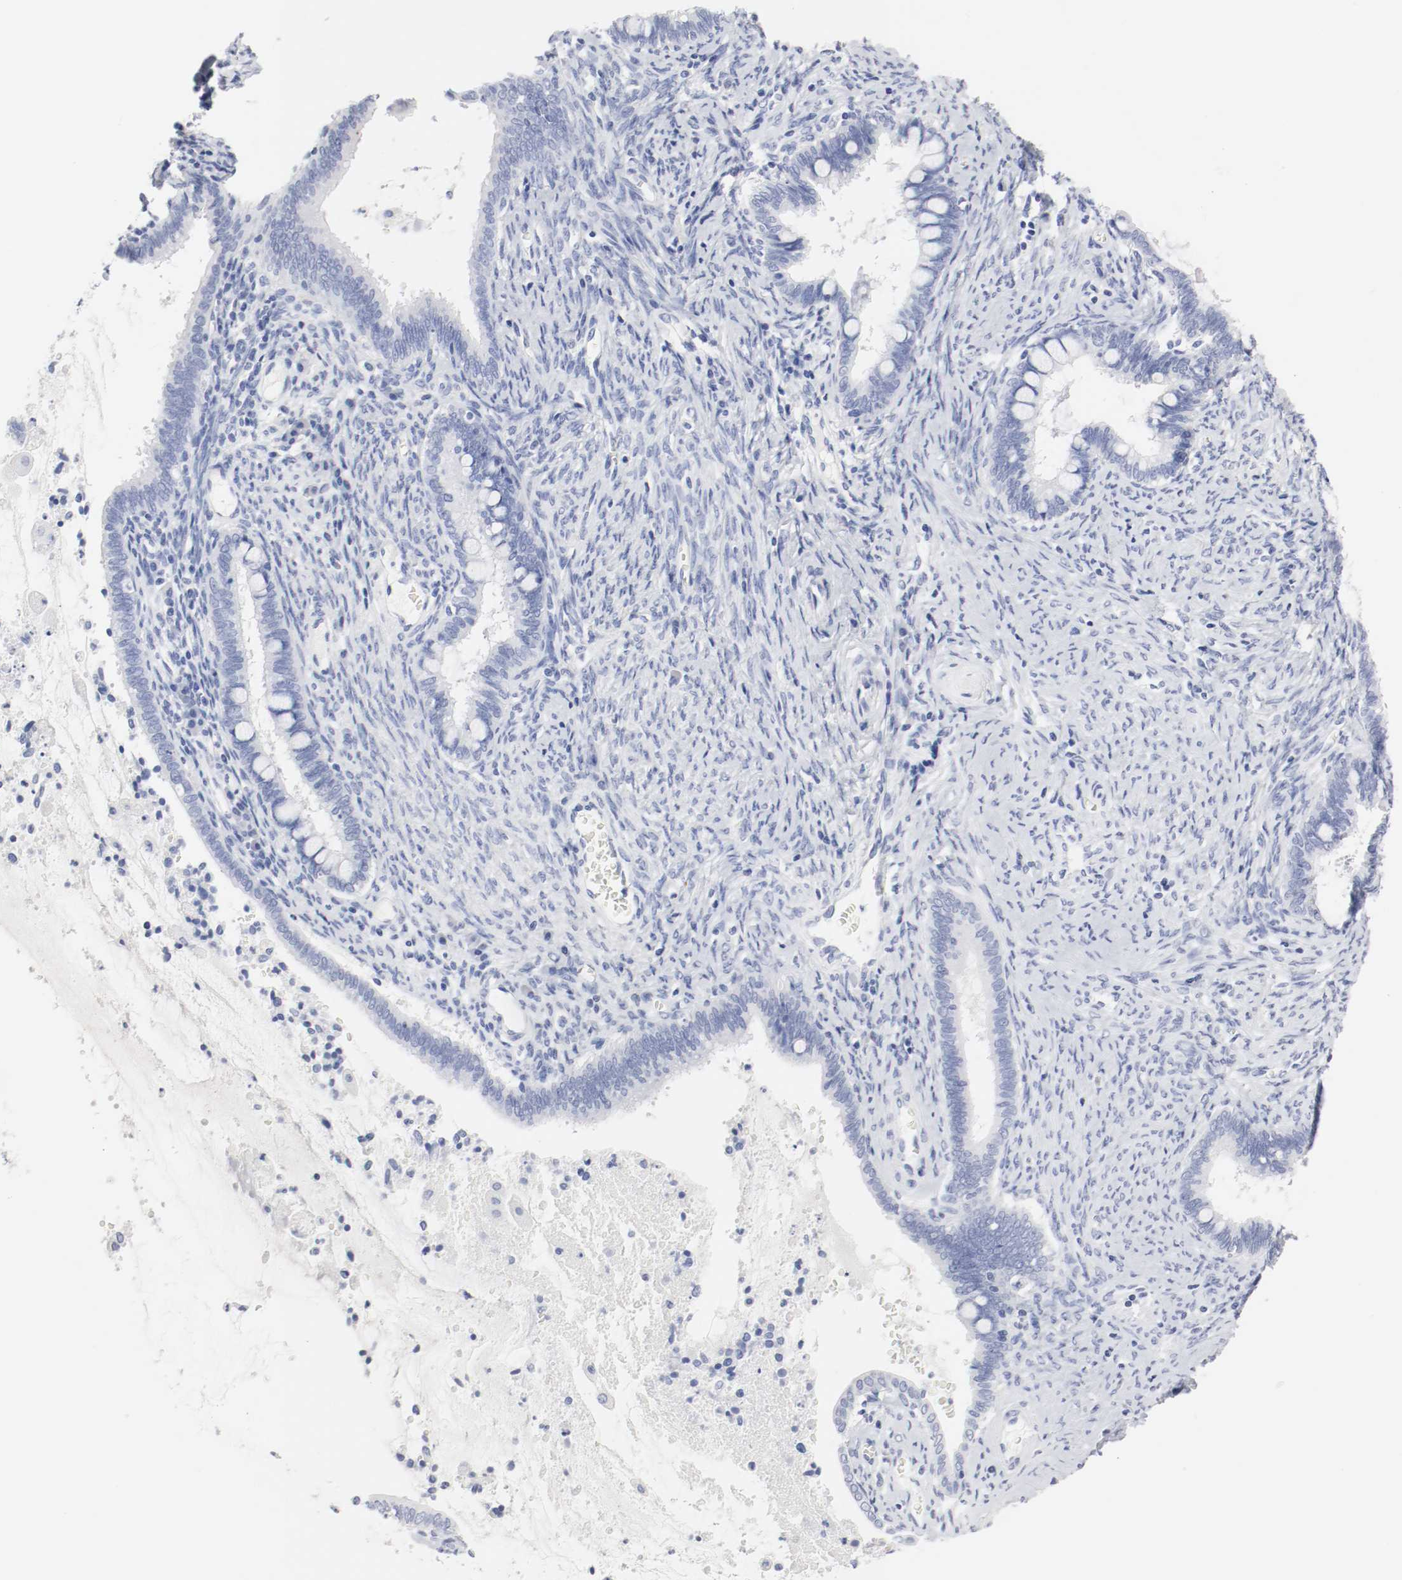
{"staining": {"intensity": "negative", "quantity": "none", "location": "none"}, "tissue": "cervical cancer", "cell_type": "Tumor cells", "image_type": "cancer", "snomed": [{"axis": "morphology", "description": "Adenocarcinoma, NOS"}, {"axis": "topography", "description": "Cervix"}], "caption": "Cervical cancer was stained to show a protein in brown. There is no significant staining in tumor cells.", "gene": "GAD1", "patient": {"sex": "female", "age": 44}}